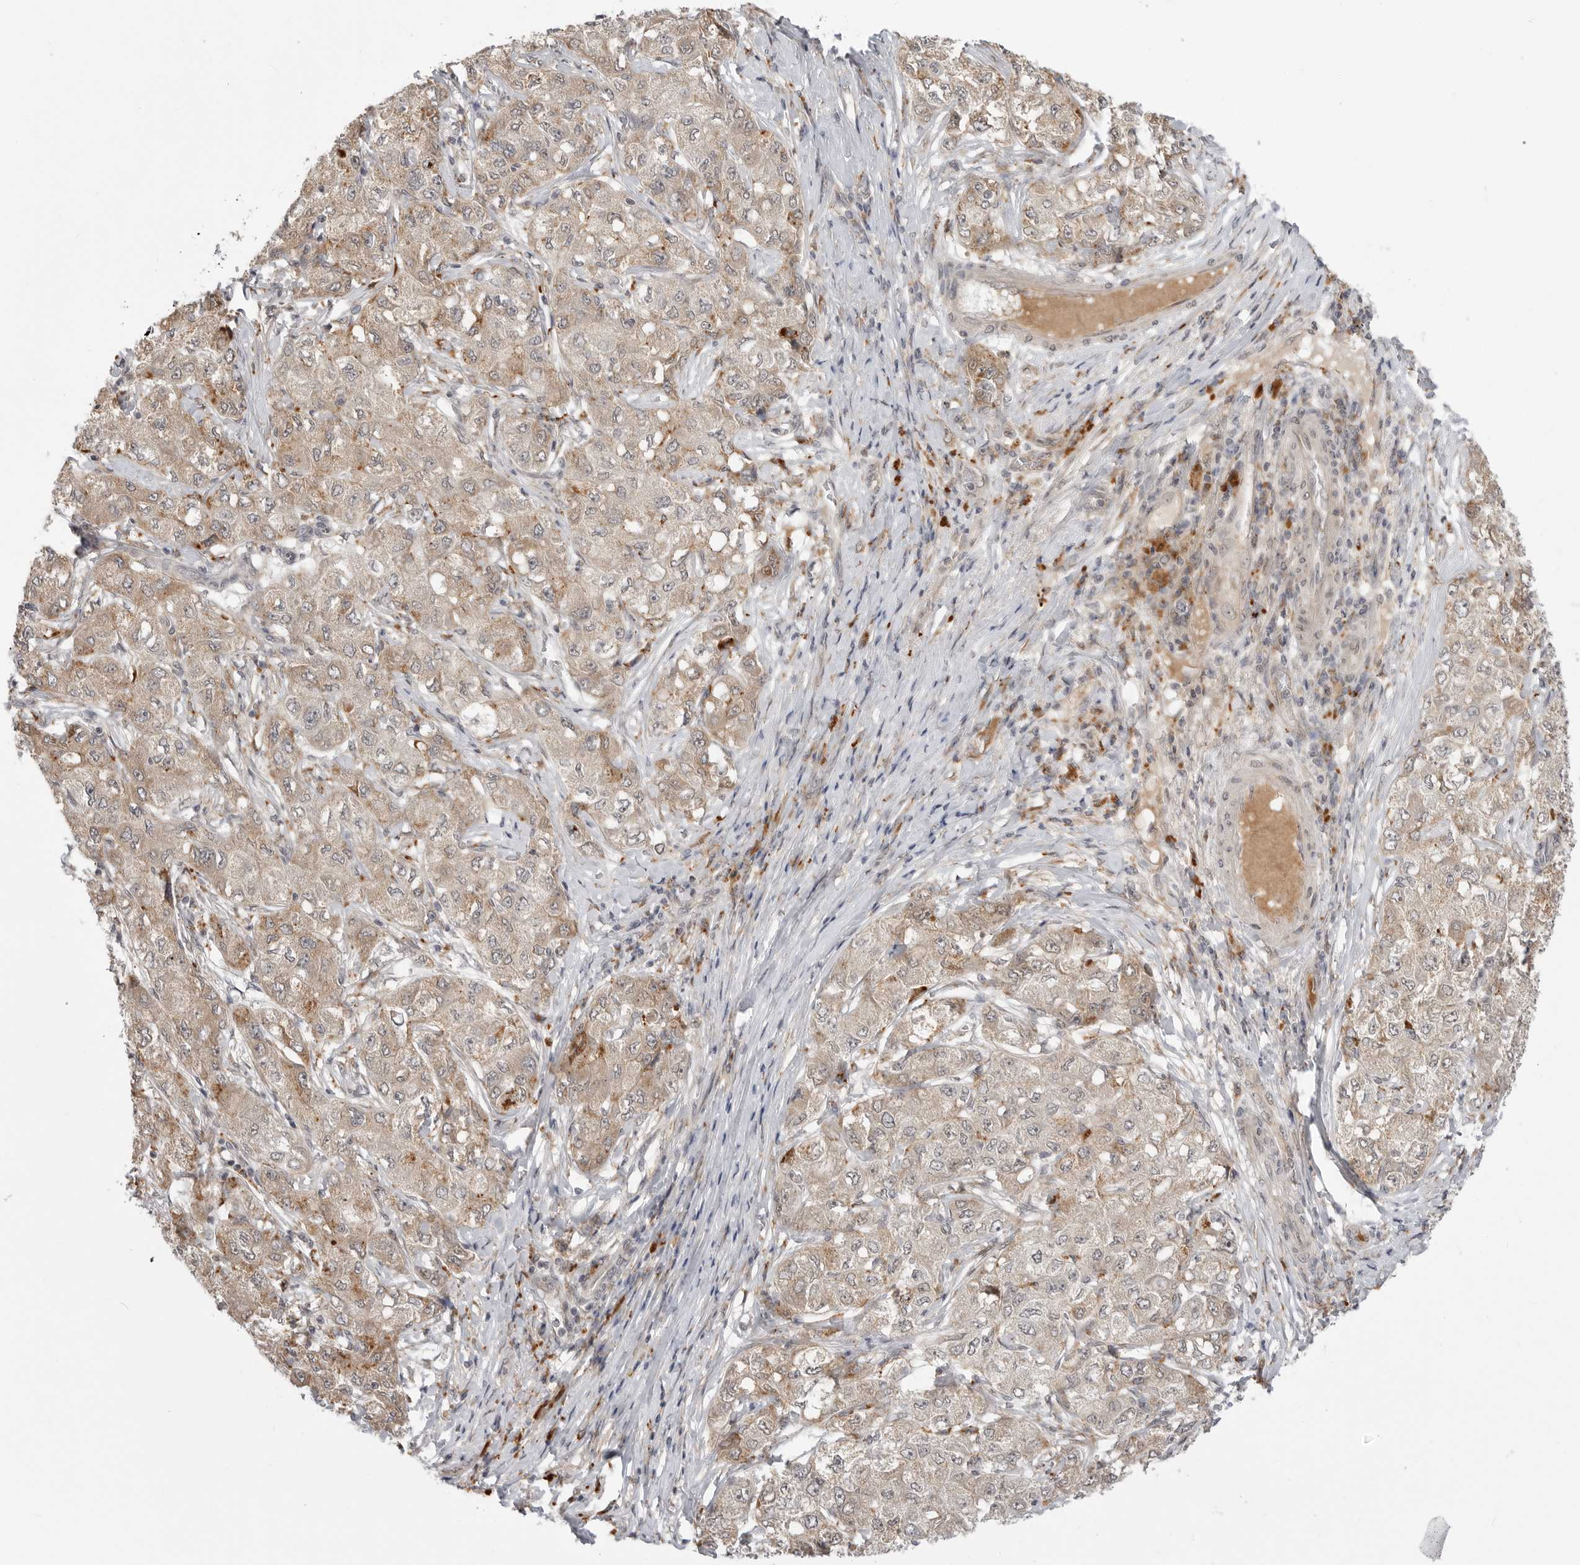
{"staining": {"intensity": "weak", "quantity": ">75%", "location": "cytoplasmic/membranous"}, "tissue": "liver cancer", "cell_type": "Tumor cells", "image_type": "cancer", "snomed": [{"axis": "morphology", "description": "Carcinoma, Hepatocellular, NOS"}, {"axis": "topography", "description": "Liver"}], "caption": "Human liver cancer (hepatocellular carcinoma) stained with a brown dye shows weak cytoplasmic/membranous positive expression in about >75% of tumor cells.", "gene": "KALRN", "patient": {"sex": "male", "age": 80}}